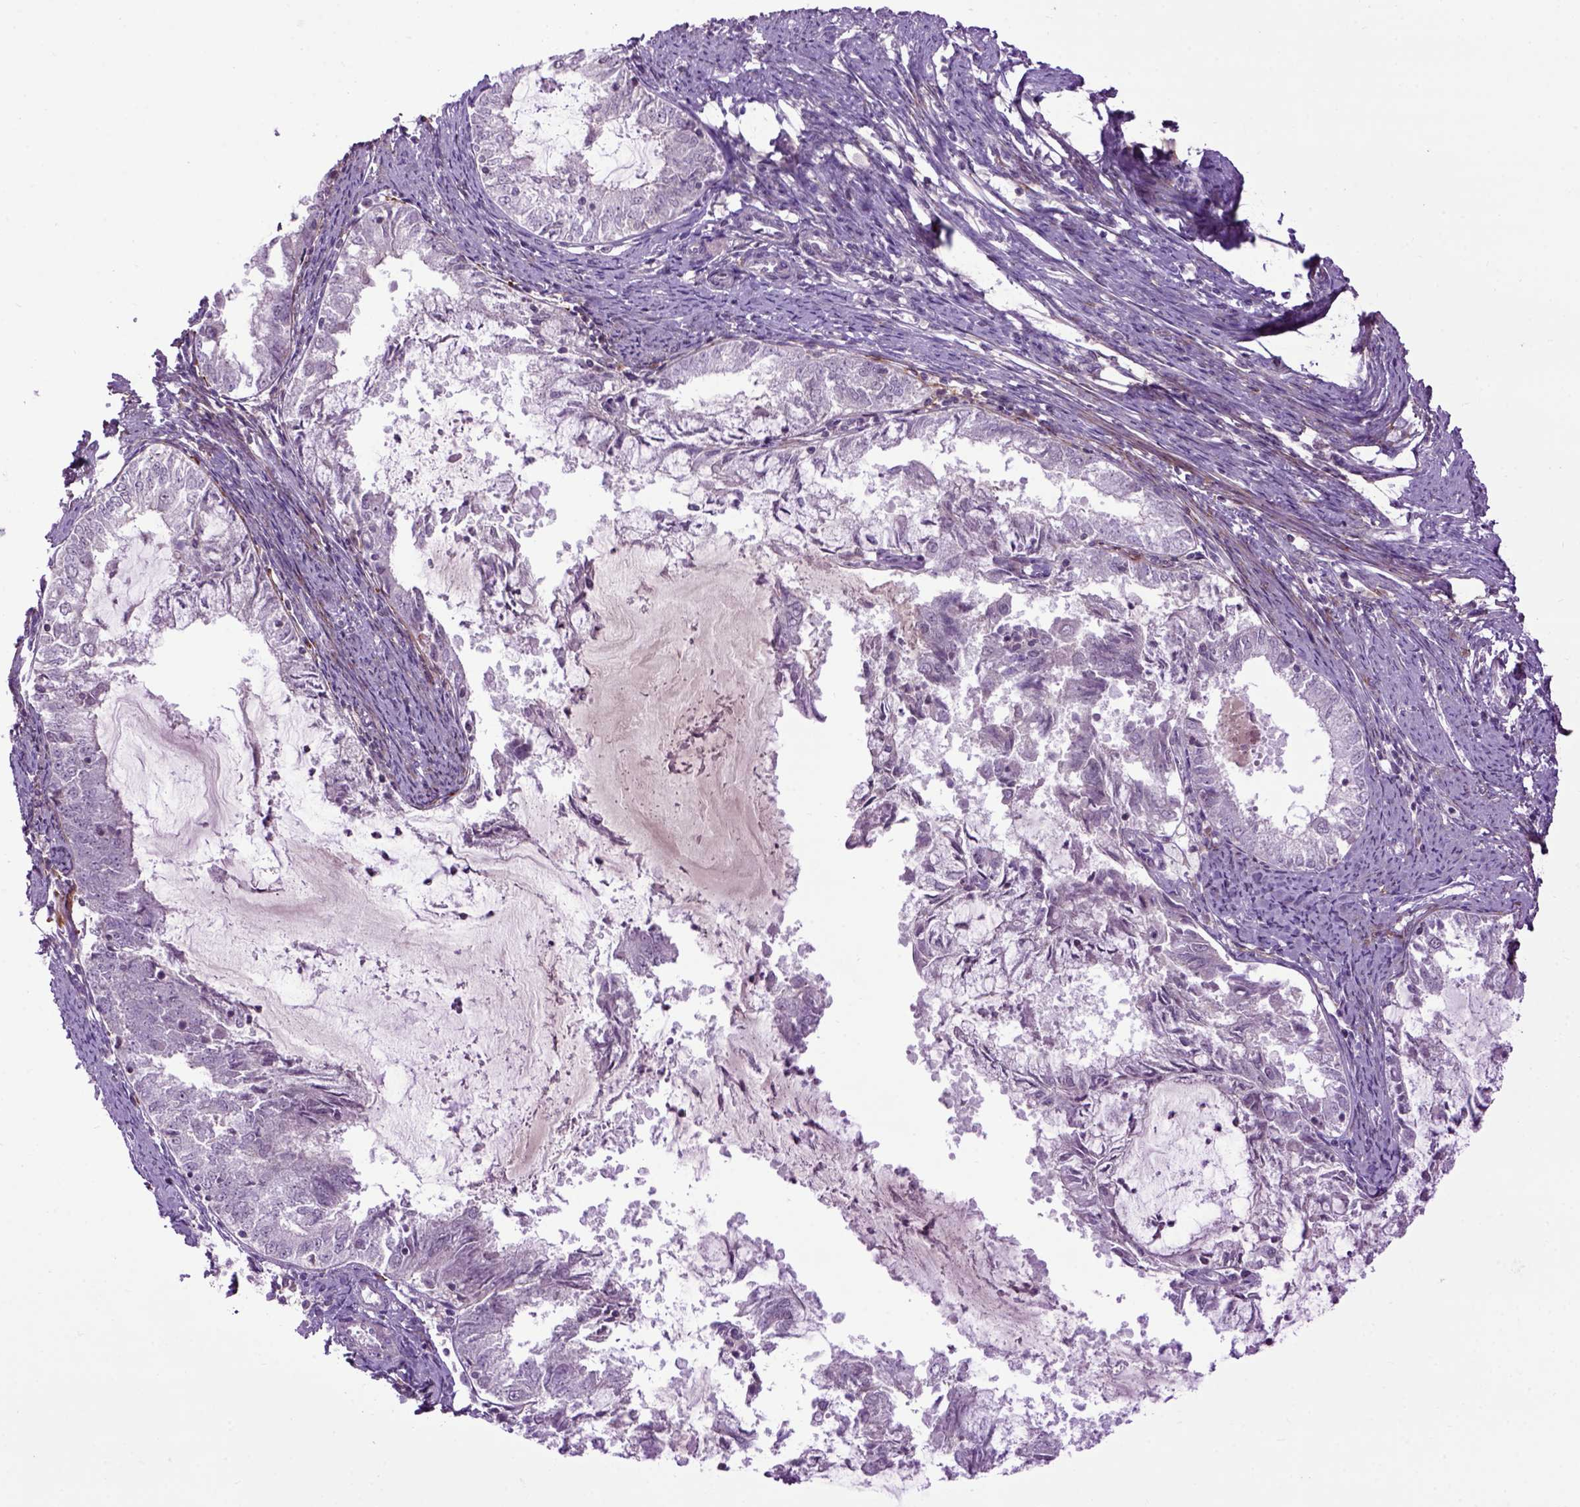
{"staining": {"intensity": "negative", "quantity": "none", "location": "none"}, "tissue": "endometrial cancer", "cell_type": "Tumor cells", "image_type": "cancer", "snomed": [{"axis": "morphology", "description": "Adenocarcinoma, NOS"}, {"axis": "topography", "description": "Endometrium"}], "caption": "DAB immunohistochemical staining of adenocarcinoma (endometrial) displays no significant staining in tumor cells.", "gene": "EMILIN3", "patient": {"sex": "female", "age": 57}}